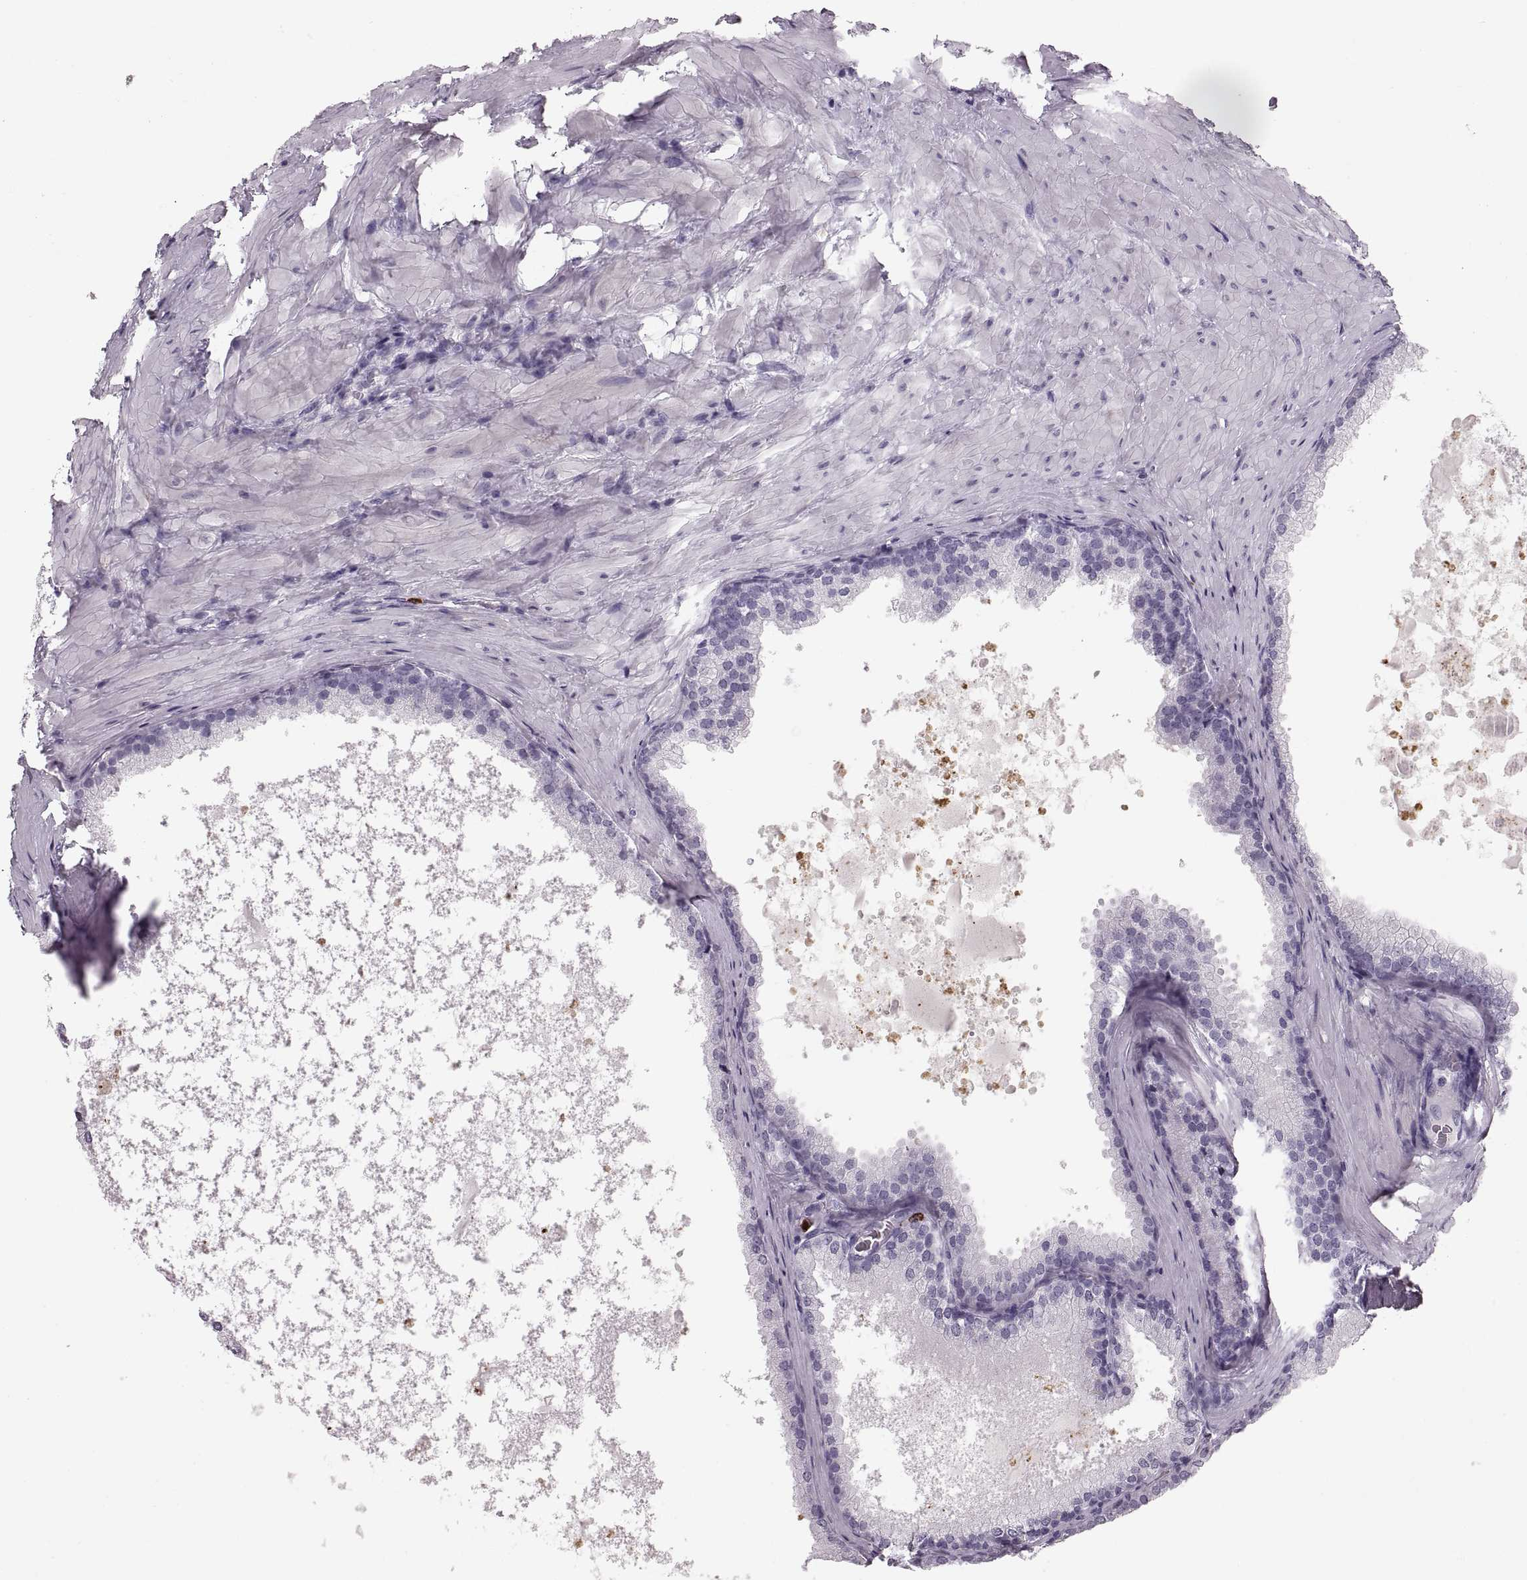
{"staining": {"intensity": "negative", "quantity": "none", "location": "none"}, "tissue": "prostate cancer", "cell_type": "Tumor cells", "image_type": "cancer", "snomed": [{"axis": "morphology", "description": "Adenocarcinoma, Low grade"}, {"axis": "topography", "description": "Prostate"}], "caption": "Immunohistochemical staining of adenocarcinoma (low-grade) (prostate) shows no significant positivity in tumor cells. The staining was performed using DAB to visualize the protein expression in brown, while the nuclei were stained in blue with hematoxylin (Magnification: 20x).", "gene": "MILR1", "patient": {"sex": "male", "age": 56}}